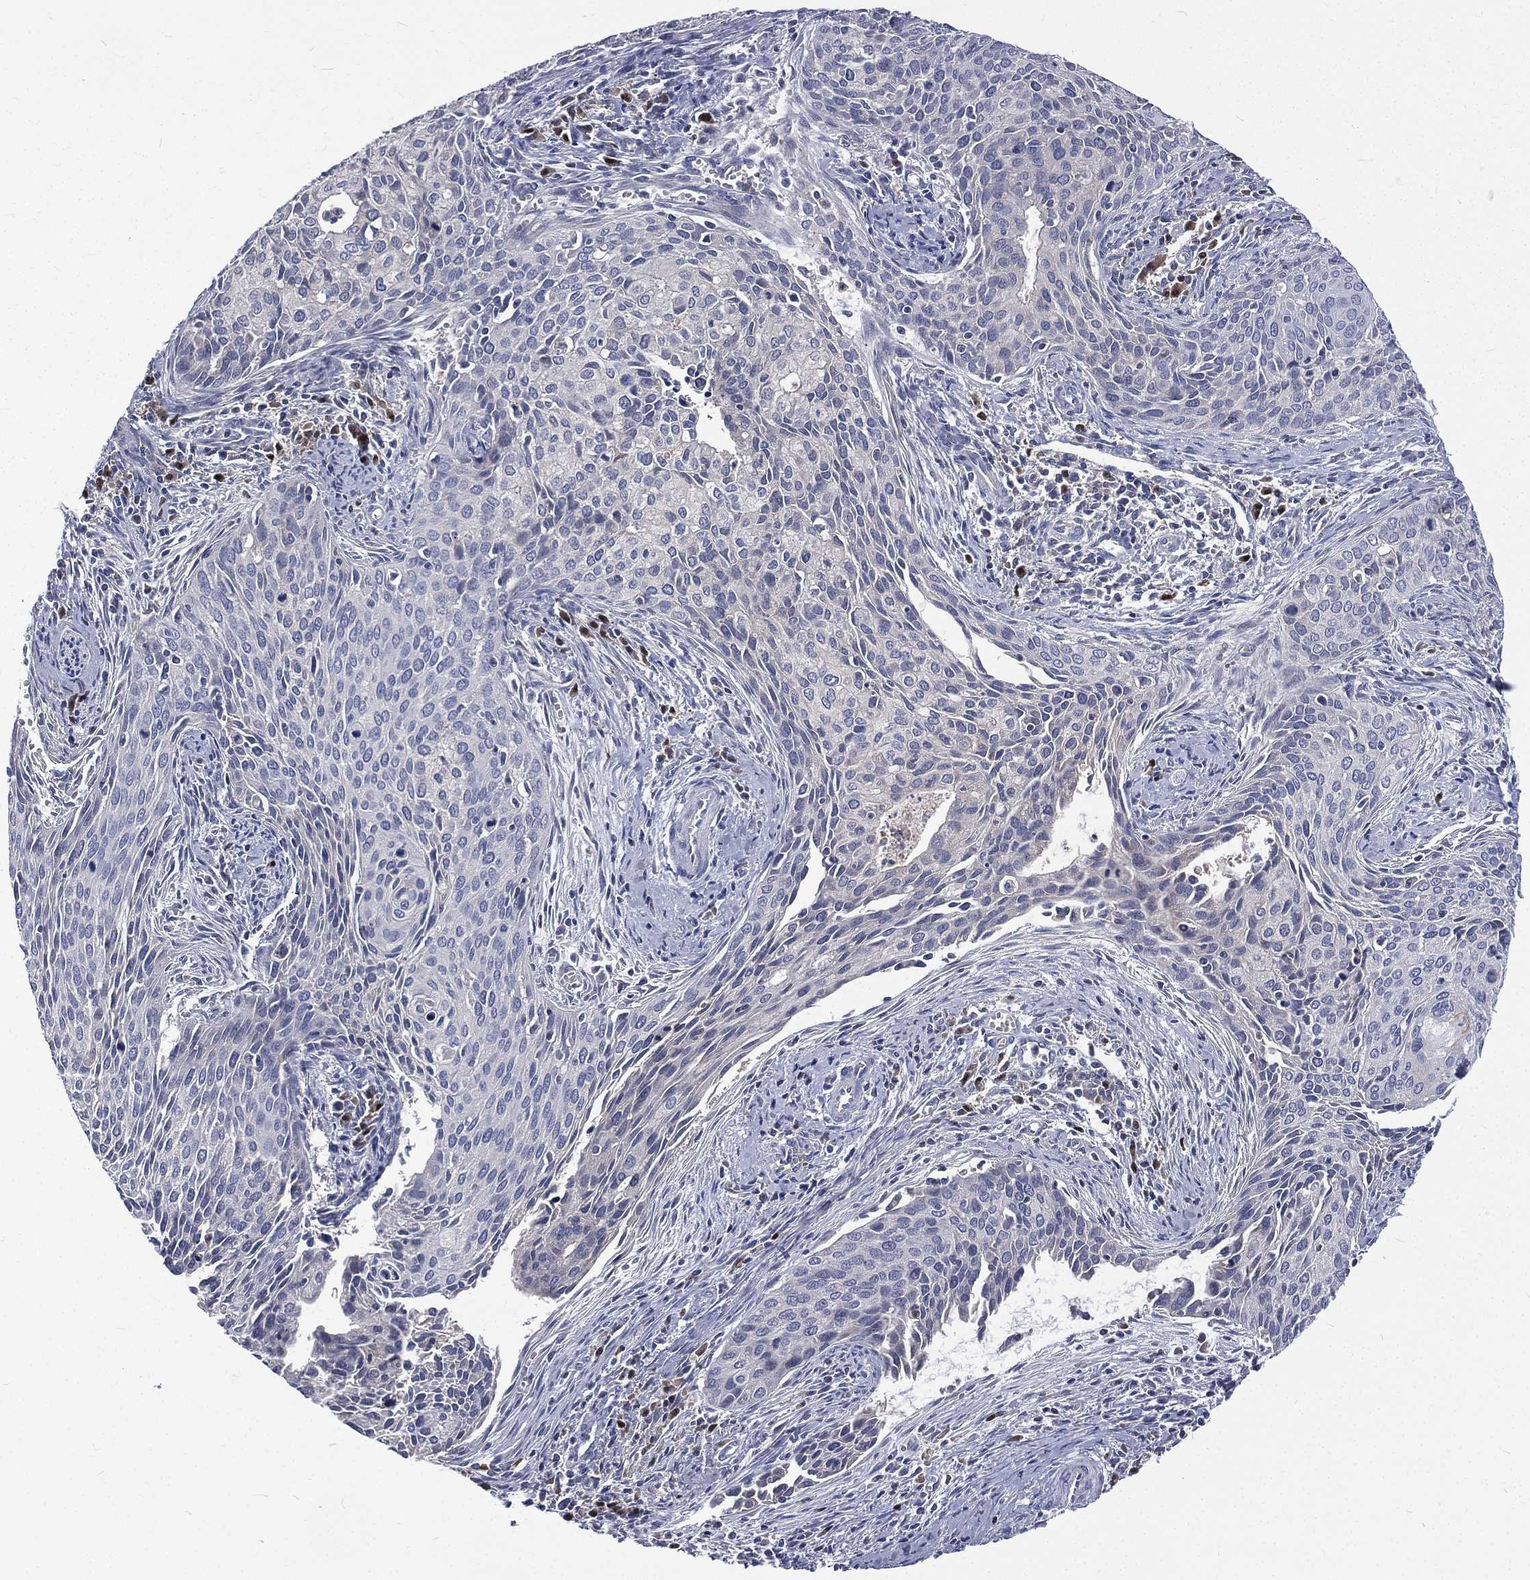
{"staining": {"intensity": "negative", "quantity": "none", "location": "none"}, "tissue": "cervical cancer", "cell_type": "Tumor cells", "image_type": "cancer", "snomed": [{"axis": "morphology", "description": "Squamous cell carcinoma, NOS"}, {"axis": "topography", "description": "Cervix"}], "caption": "Tumor cells show no significant protein expression in cervical cancer. (DAB (3,3'-diaminobenzidine) immunohistochemistry, high magnification).", "gene": "CA12", "patient": {"sex": "female", "age": 29}}